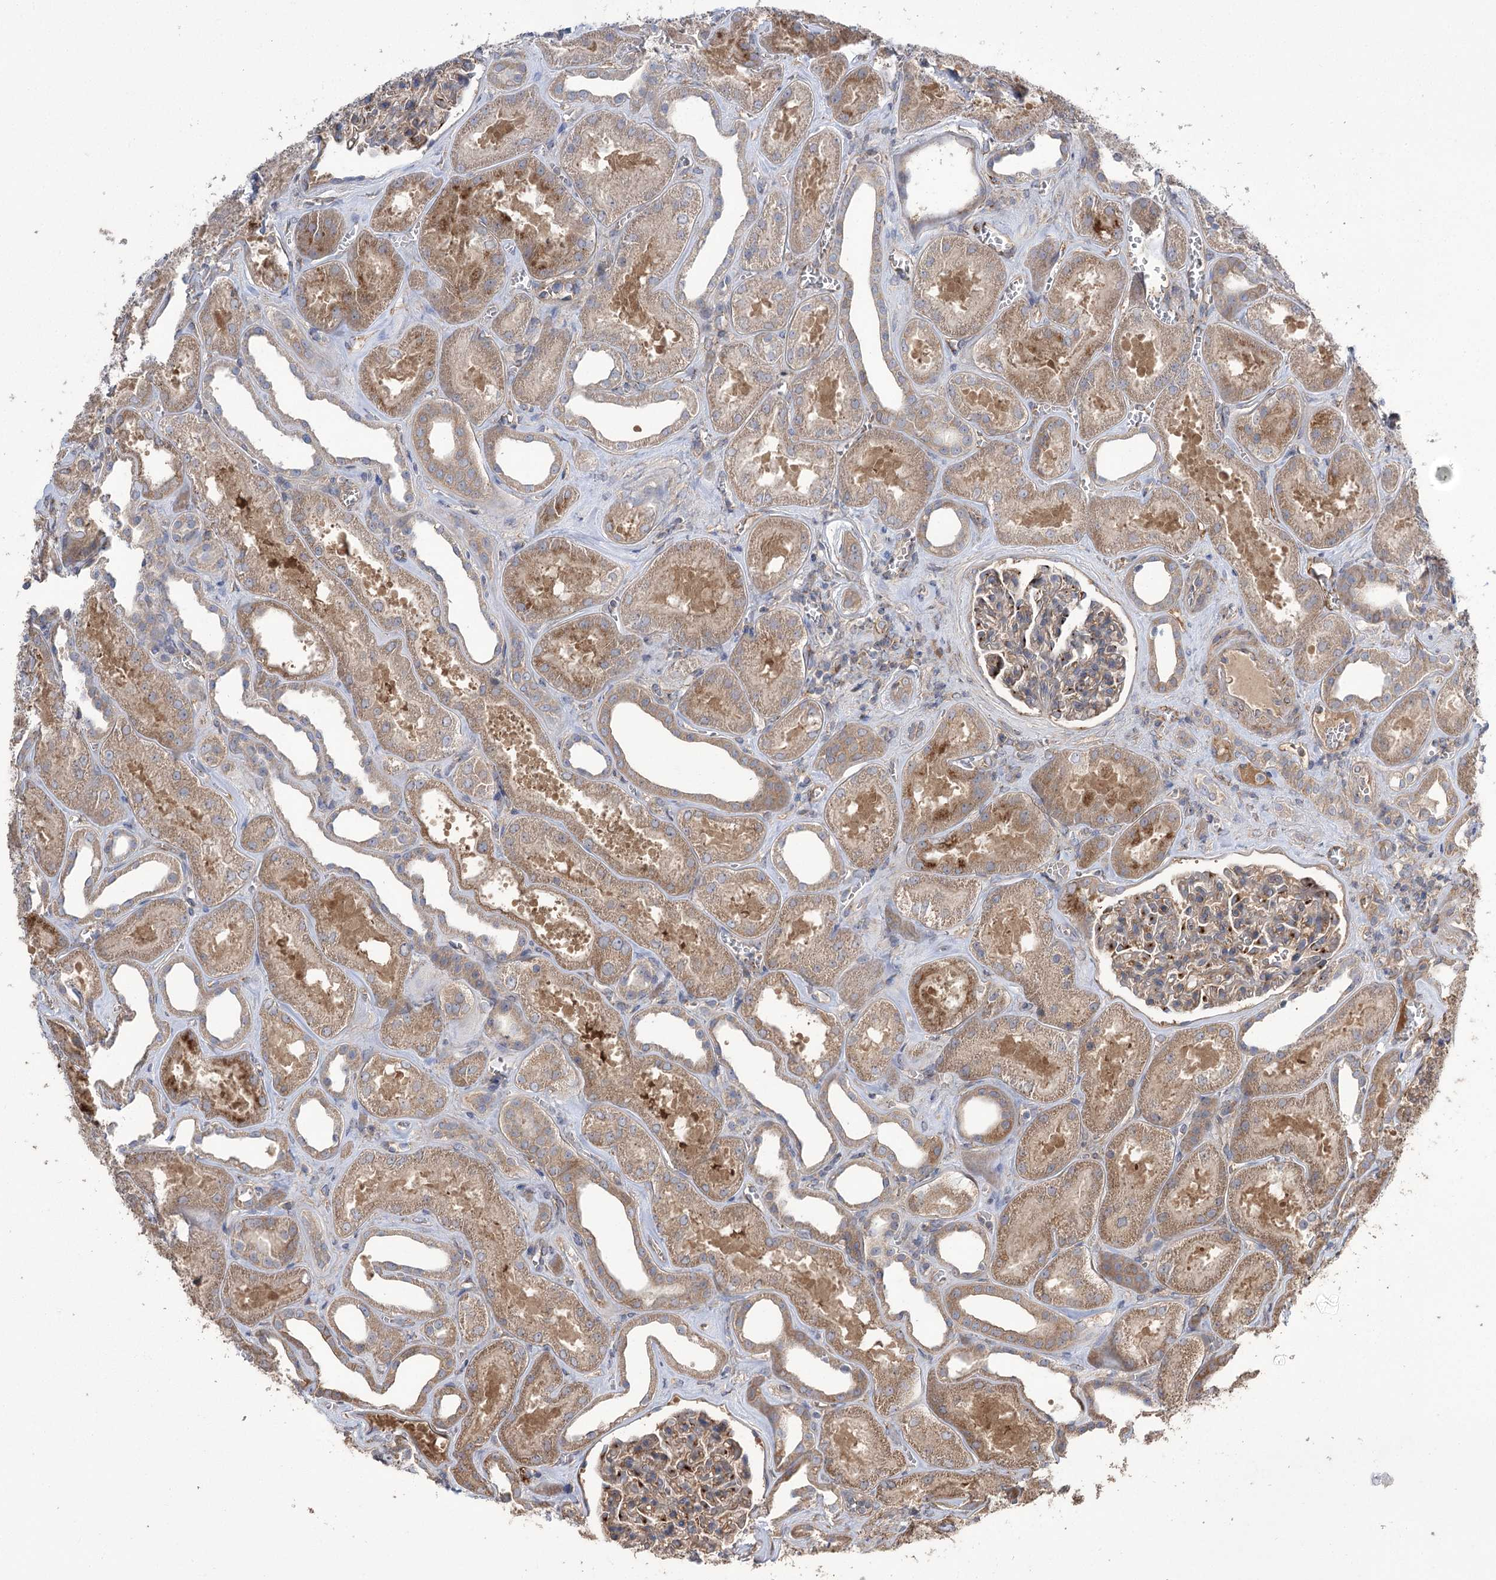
{"staining": {"intensity": "strong", "quantity": "25%-75%", "location": "cytoplasmic/membranous"}, "tissue": "kidney", "cell_type": "Cells in glomeruli", "image_type": "normal", "snomed": [{"axis": "morphology", "description": "Normal tissue, NOS"}, {"axis": "morphology", "description": "Adenocarcinoma, NOS"}, {"axis": "topography", "description": "Kidney"}], "caption": "Kidney stained with DAB immunohistochemistry (IHC) shows high levels of strong cytoplasmic/membranous positivity in approximately 25%-75% of cells in glomeruli. (DAB = brown stain, brightfield microscopy at high magnification).", "gene": "PRSS53", "patient": {"sex": "female", "age": 68}}